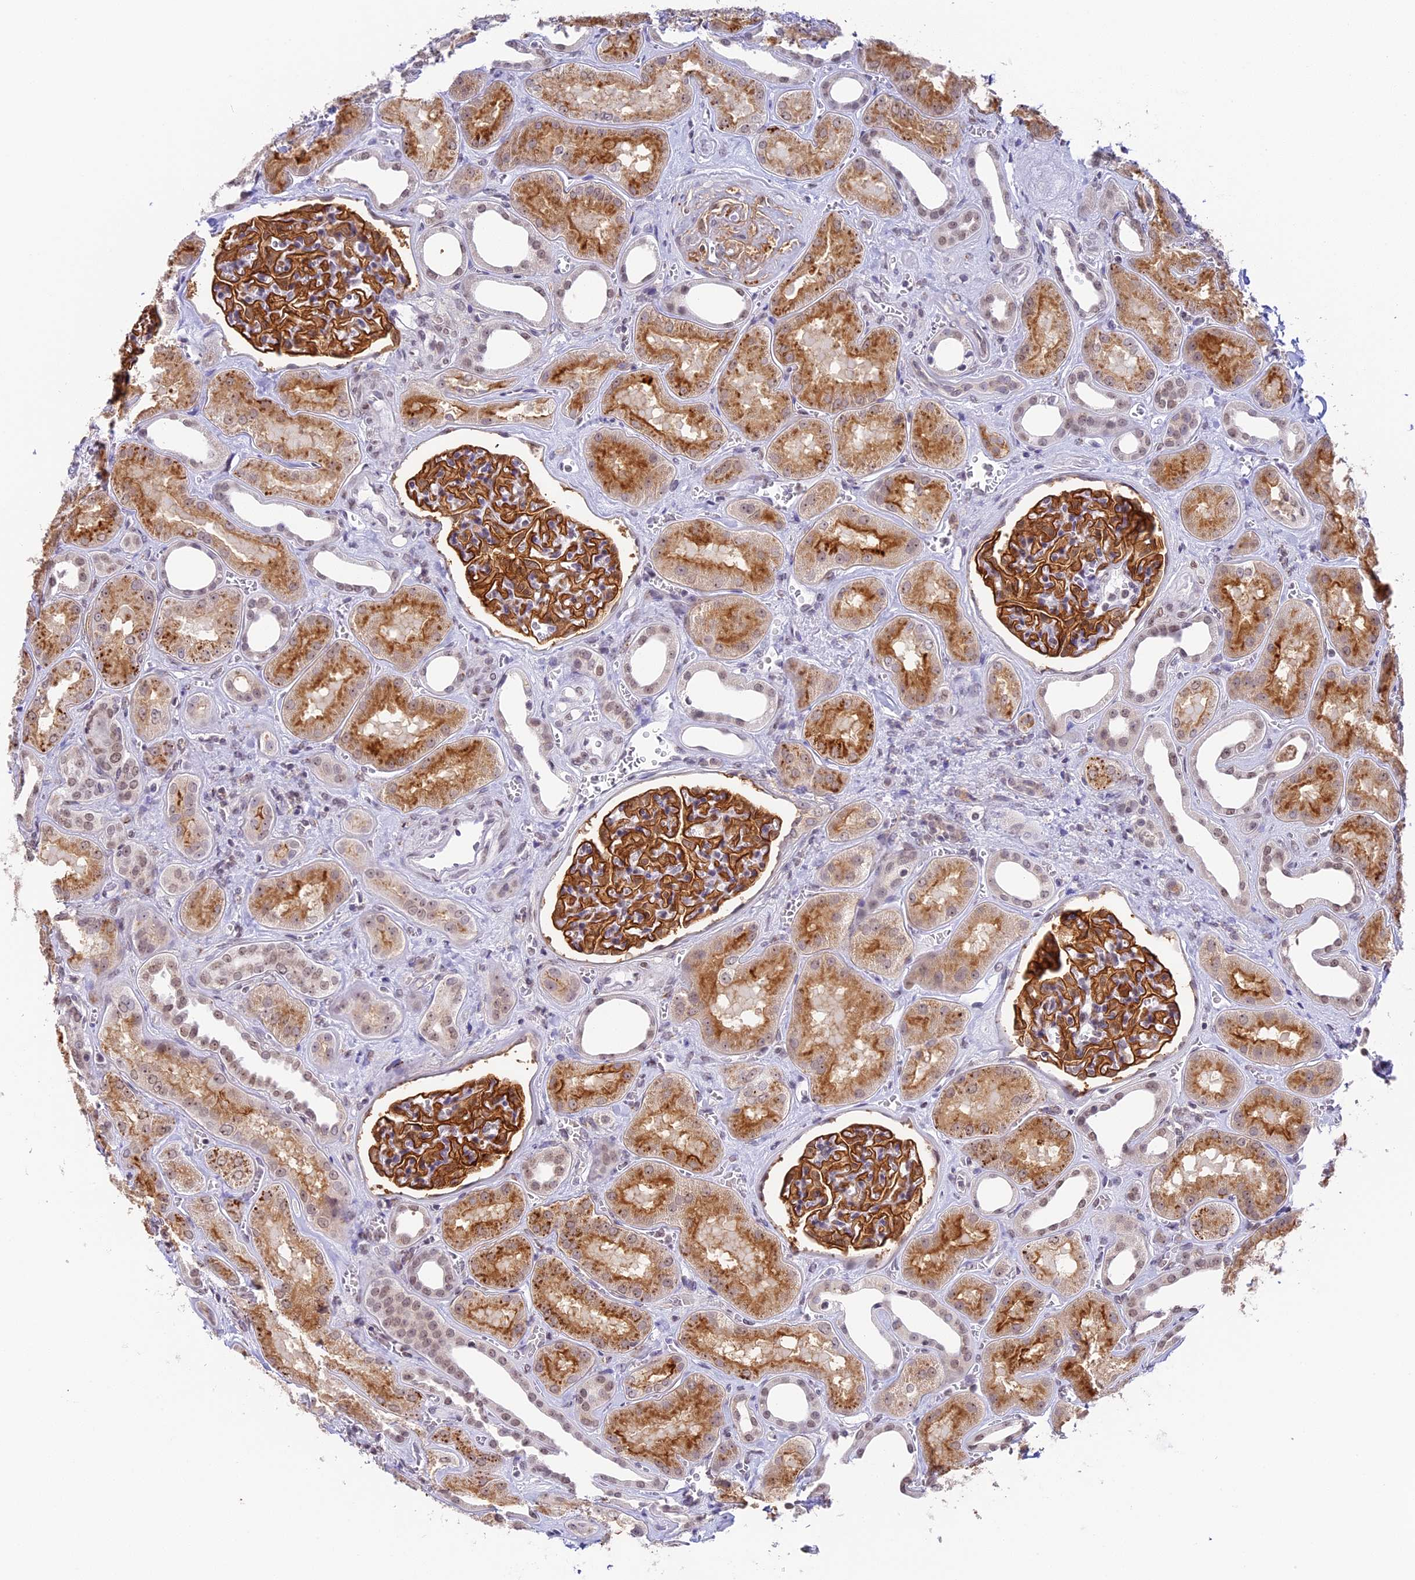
{"staining": {"intensity": "strong", "quantity": ">75%", "location": "cytoplasmic/membranous,nuclear"}, "tissue": "kidney", "cell_type": "Cells in glomeruli", "image_type": "normal", "snomed": [{"axis": "morphology", "description": "Normal tissue, NOS"}, {"axis": "morphology", "description": "Adenocarcinoma, NOS"}, {"axis": "topography", "description": "Kidney"}], "caption": "Approximately >75% of cells in glomeruli in normal kidney demonstrate strong cytoplasmic/membranous,nuclear protein expression as visualized by brown immunohistochemical staining.", "gene": "HEATR5B", "patient": {"sex": "female", "age": 68}}